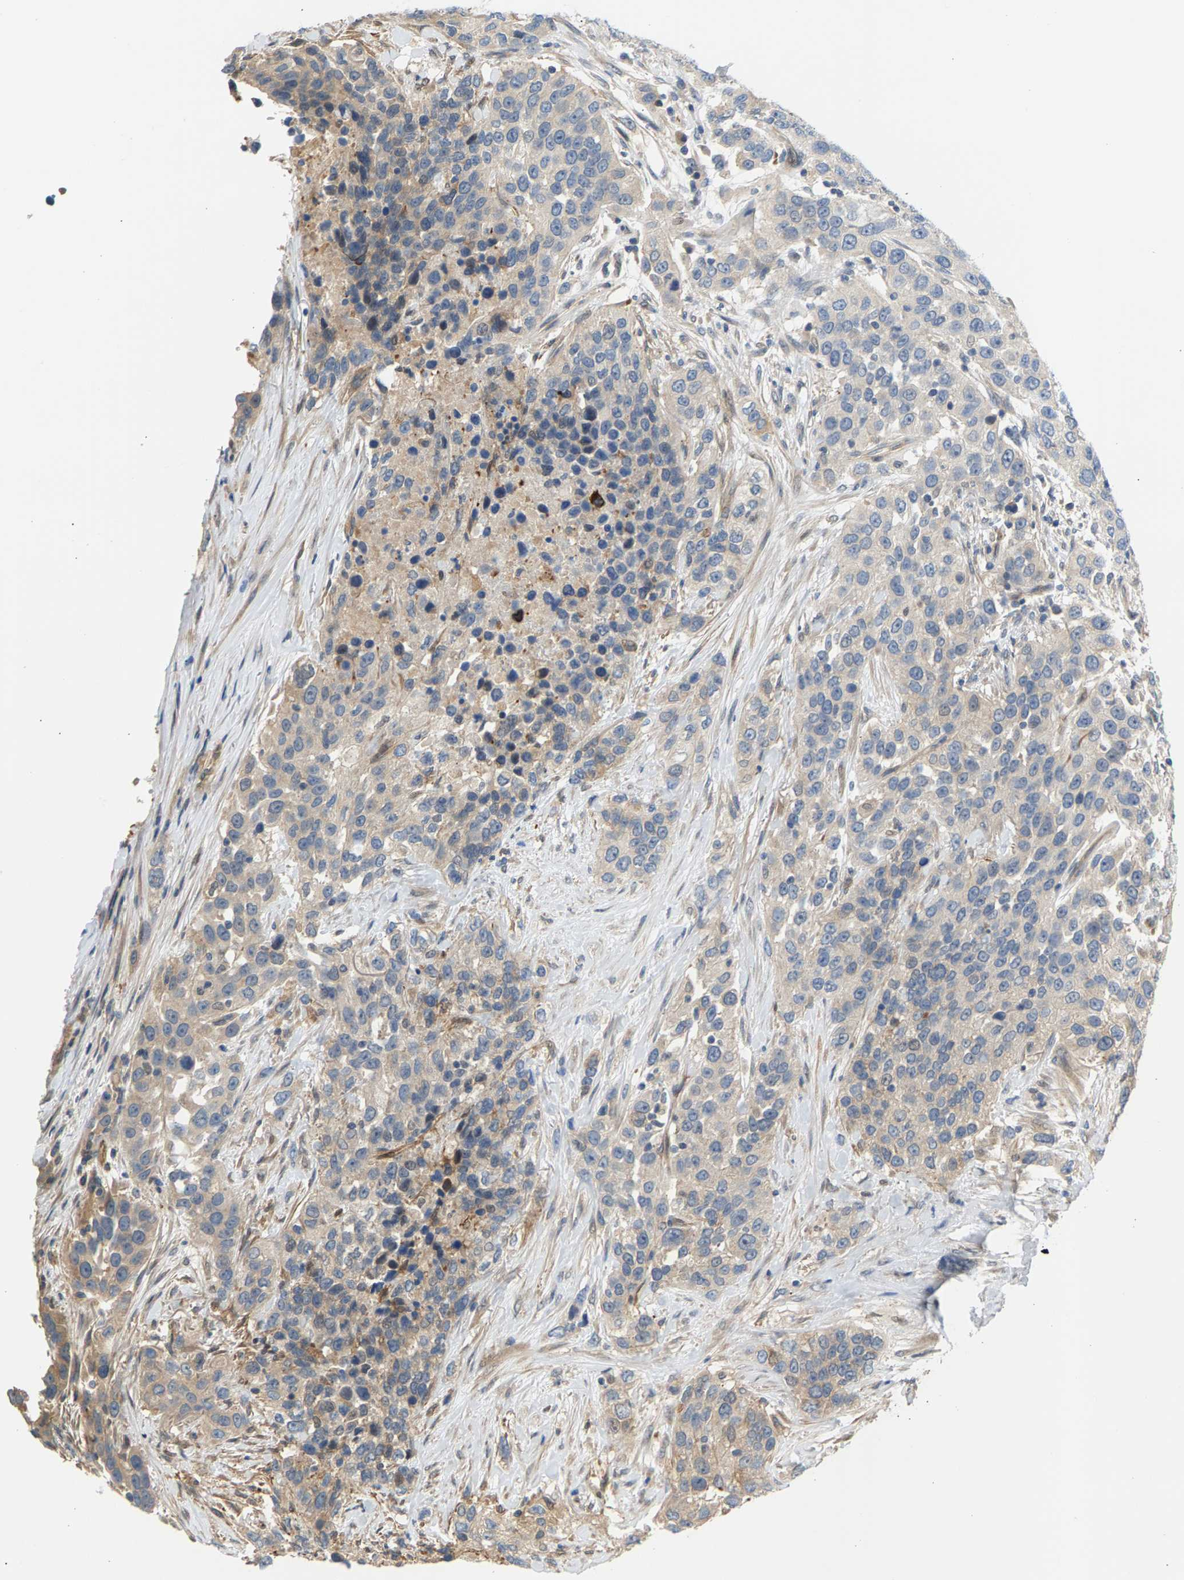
{"staining": {"intensity": "weak", "quantity": "<25%", "location": "cytoplasmic/membranous"}, "tissue": "urothelial cancer", "cell_type": "Tumor cells", "image_type": "cancer", "snomed": [{"axis": "morphology", "description": "Urothelial carcinoma, High grade"}, {"axis": "topography", "description": "Urinary bladder"}], "caption": "High power microscopy image of an immunohistochemistry (IHC) histopathology image of urothelial cancer, revealing no significant staining in tumor cells.", "gene": "KRTAP27-1", "patient": {"sex": "female", "age": 80}}